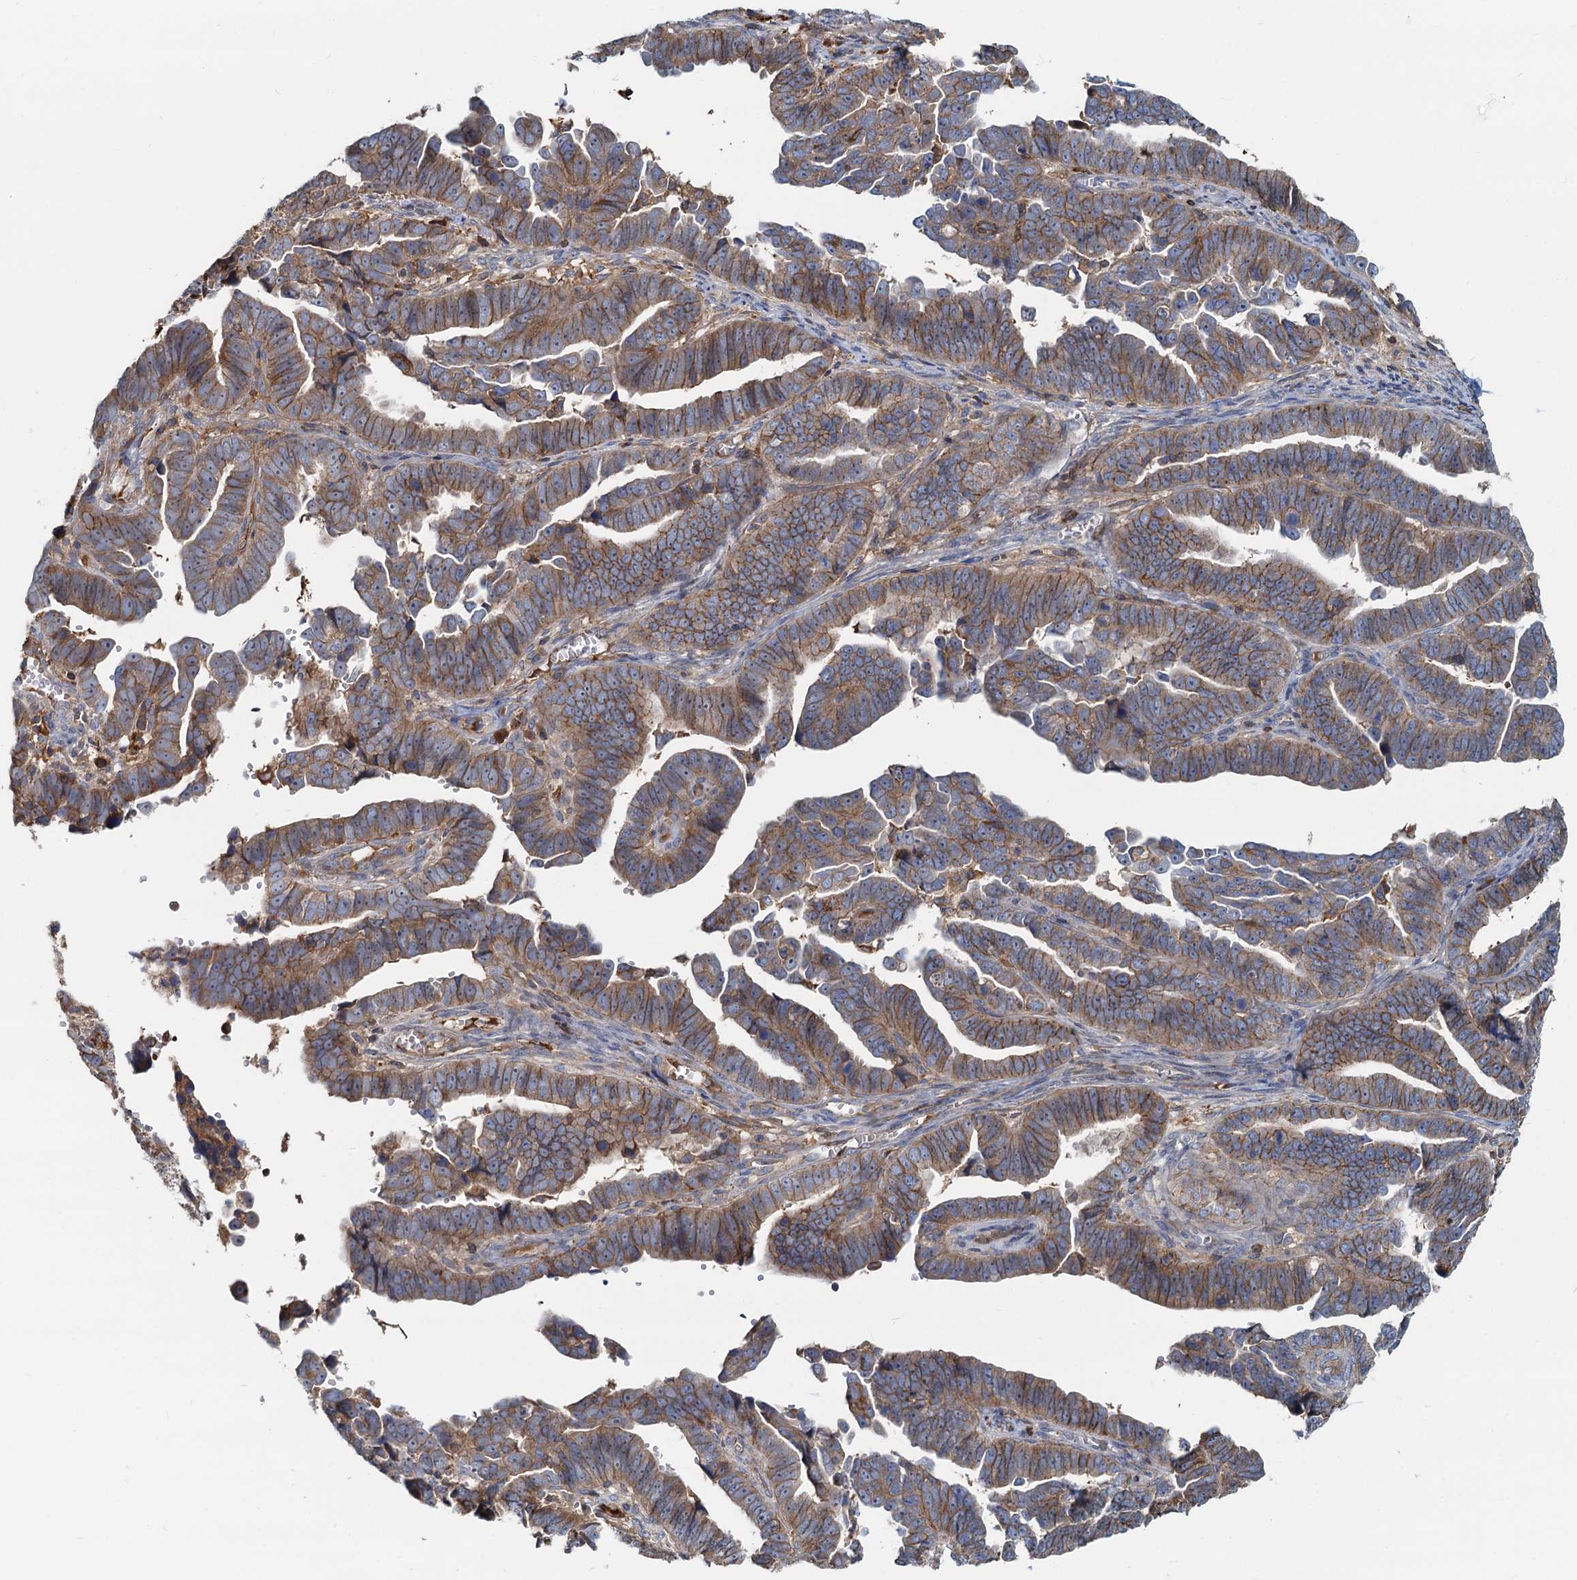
{"staining": {"intensity": "moderate", "quantity": ">75%", "location": "cytoplasmic/membranous"}, "tissue": "endometrial cancer", "cell_type": "Tumor cells", "image_type": "cancer", "snomed": [{"axis": "morphology", "description": "Adenocarcinoma, NOS"}, {"axis": "topography", "description": "Endometrium"}], "caption": "DAB (3,3'-diaminobenzidine) immunohistochemical staining of endometrial adenocarcinoma shows moderate cytoplasmic/membranous protein expression in about >75% of tumor cells. (brown staining indicates protein expression, while blue staining denotes nuclei).", "gene": "LNX2", "patient": {"sex": "female", "age": 75}}